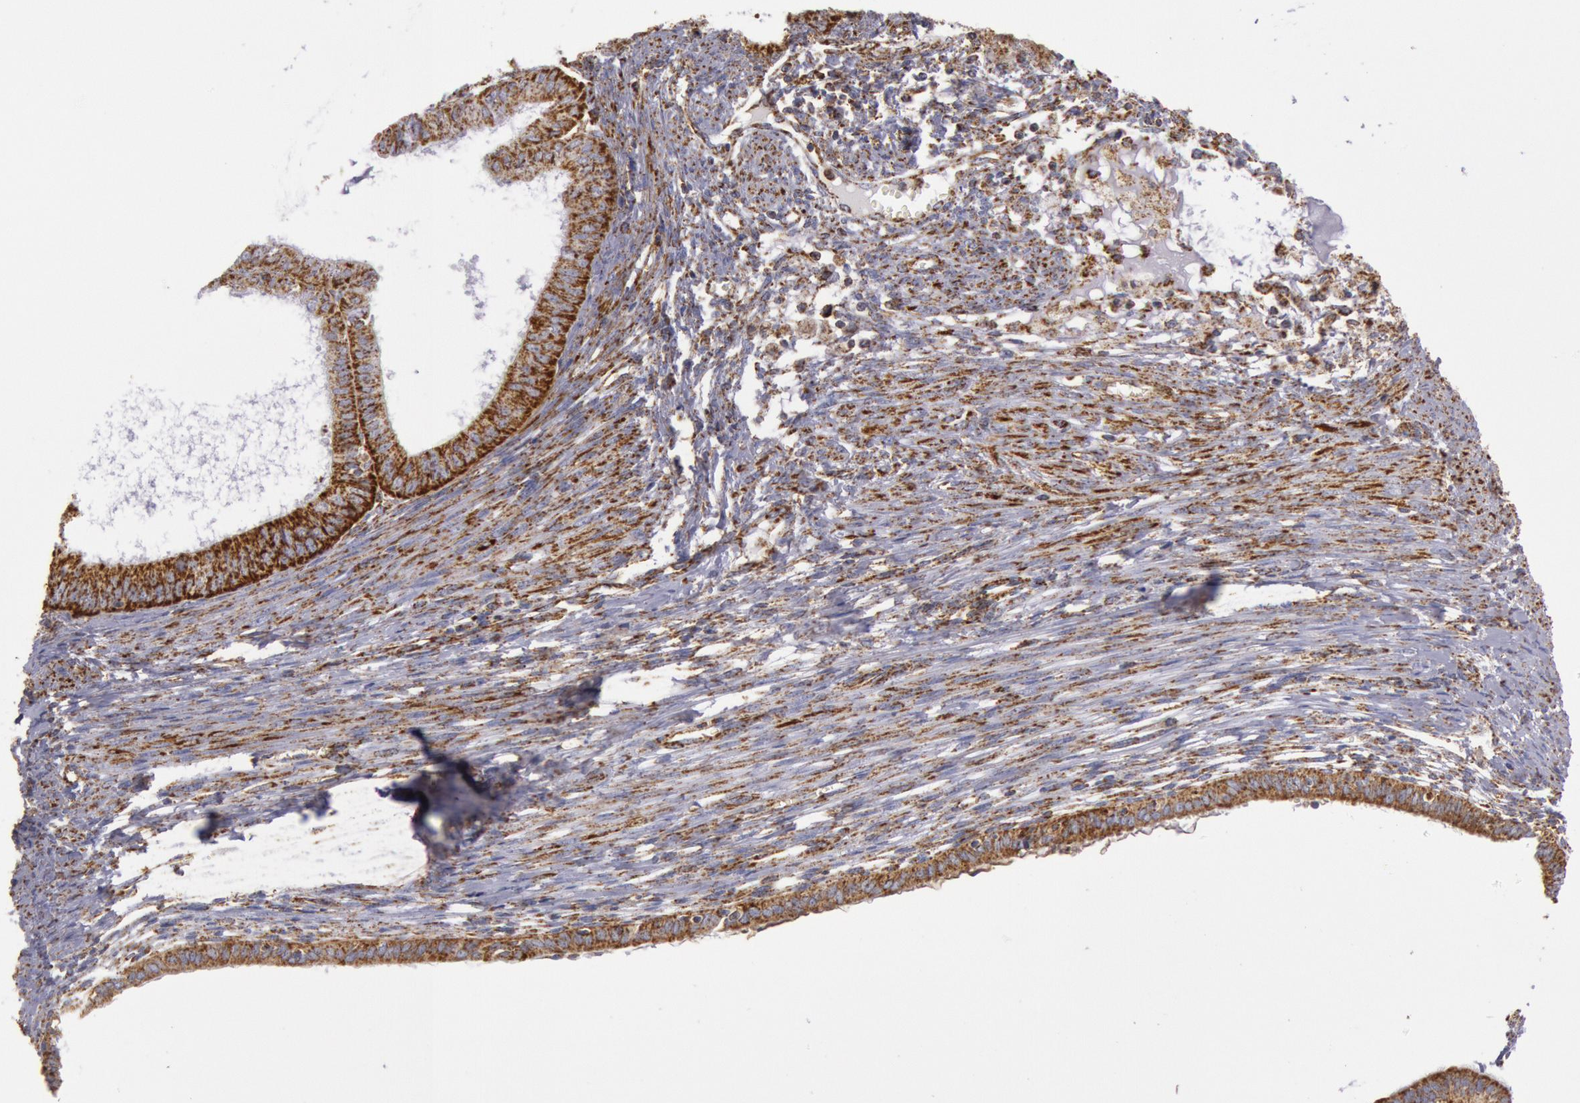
{"staining": {"intensity": "strong", "quantity": ">75%", "location": "cytoplasmic/membranous"}, "tissue": "endometrial cancer", "cell_type": "Tumor cells", "image_type": "cancer", "snomed": [{"axis": "morphology", "description": "Adenocarcinoma, NOS"}, {"axis": "topography", "description": "Endometrium"}], "caption": "IHC (DAB) staining of endometrial cancer exhibits strong cytoplasmic/membranous protein staining in approximately >75% of tumor cells. The staining is performed using DAB brown chromogen to label protein expression. The nuclei are counter-stained blue using hematoxylin.", "gene": "CYC1", "patient": {"sex": "female", "age": 76}}